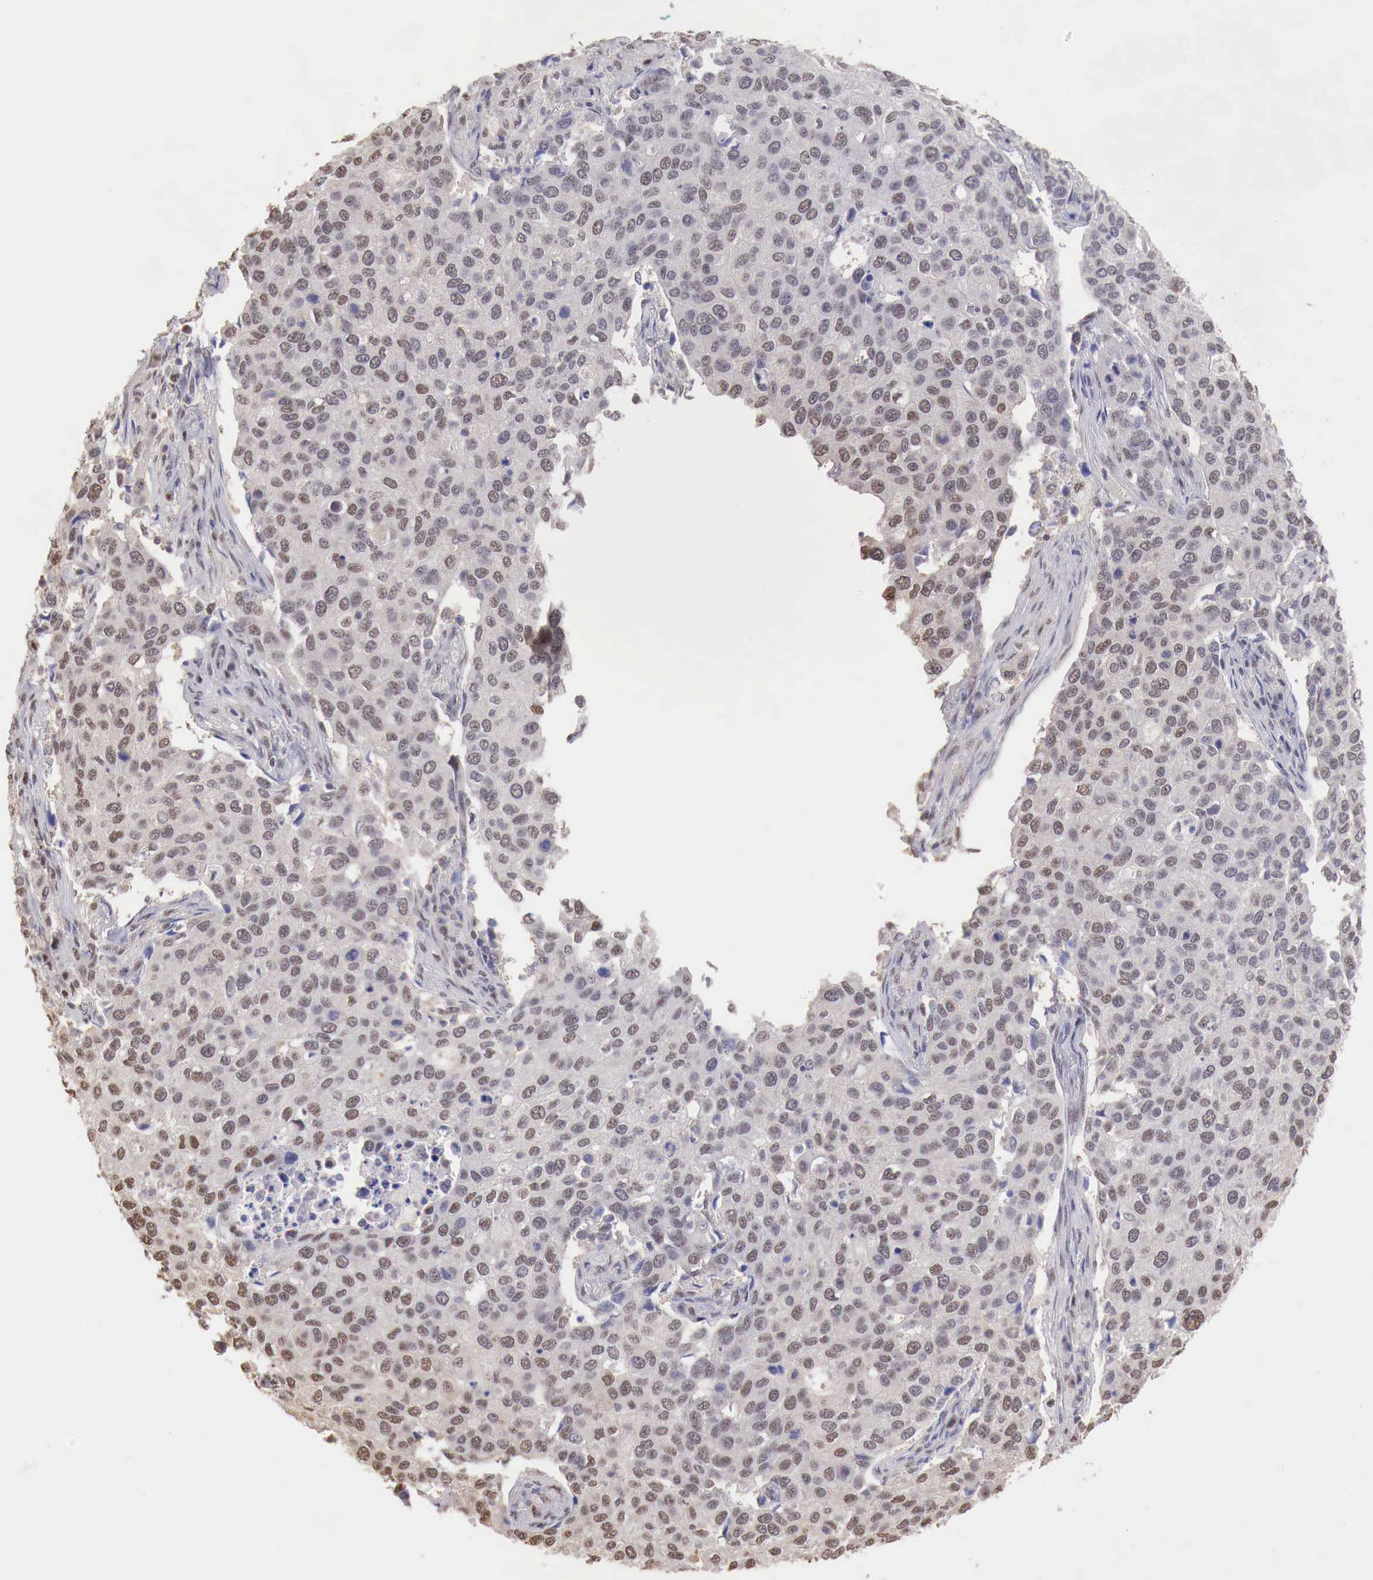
{"staining": {"intensity": "weak", "quantity": "25%-75%", "location": "nuclear"}, "tissue": "cervical cancer", "cell_type": "Tumor cells", "image_type": "cancer", "snomed": [{"axis": "morphology", "description": "Squamous cell carcinoma, NOS"}, {"axis": "topography", "description": "Cervix"}], "caption": "This micrograph shows cervical cancer stained with immunohistochemistry to label a protein in brown. The nuclear of tumor cells show weak positivity for the protein. Nuclei are counter-stained blue.", "gene": "UBA1", "patient": {"sex": "female", "age": 54}}